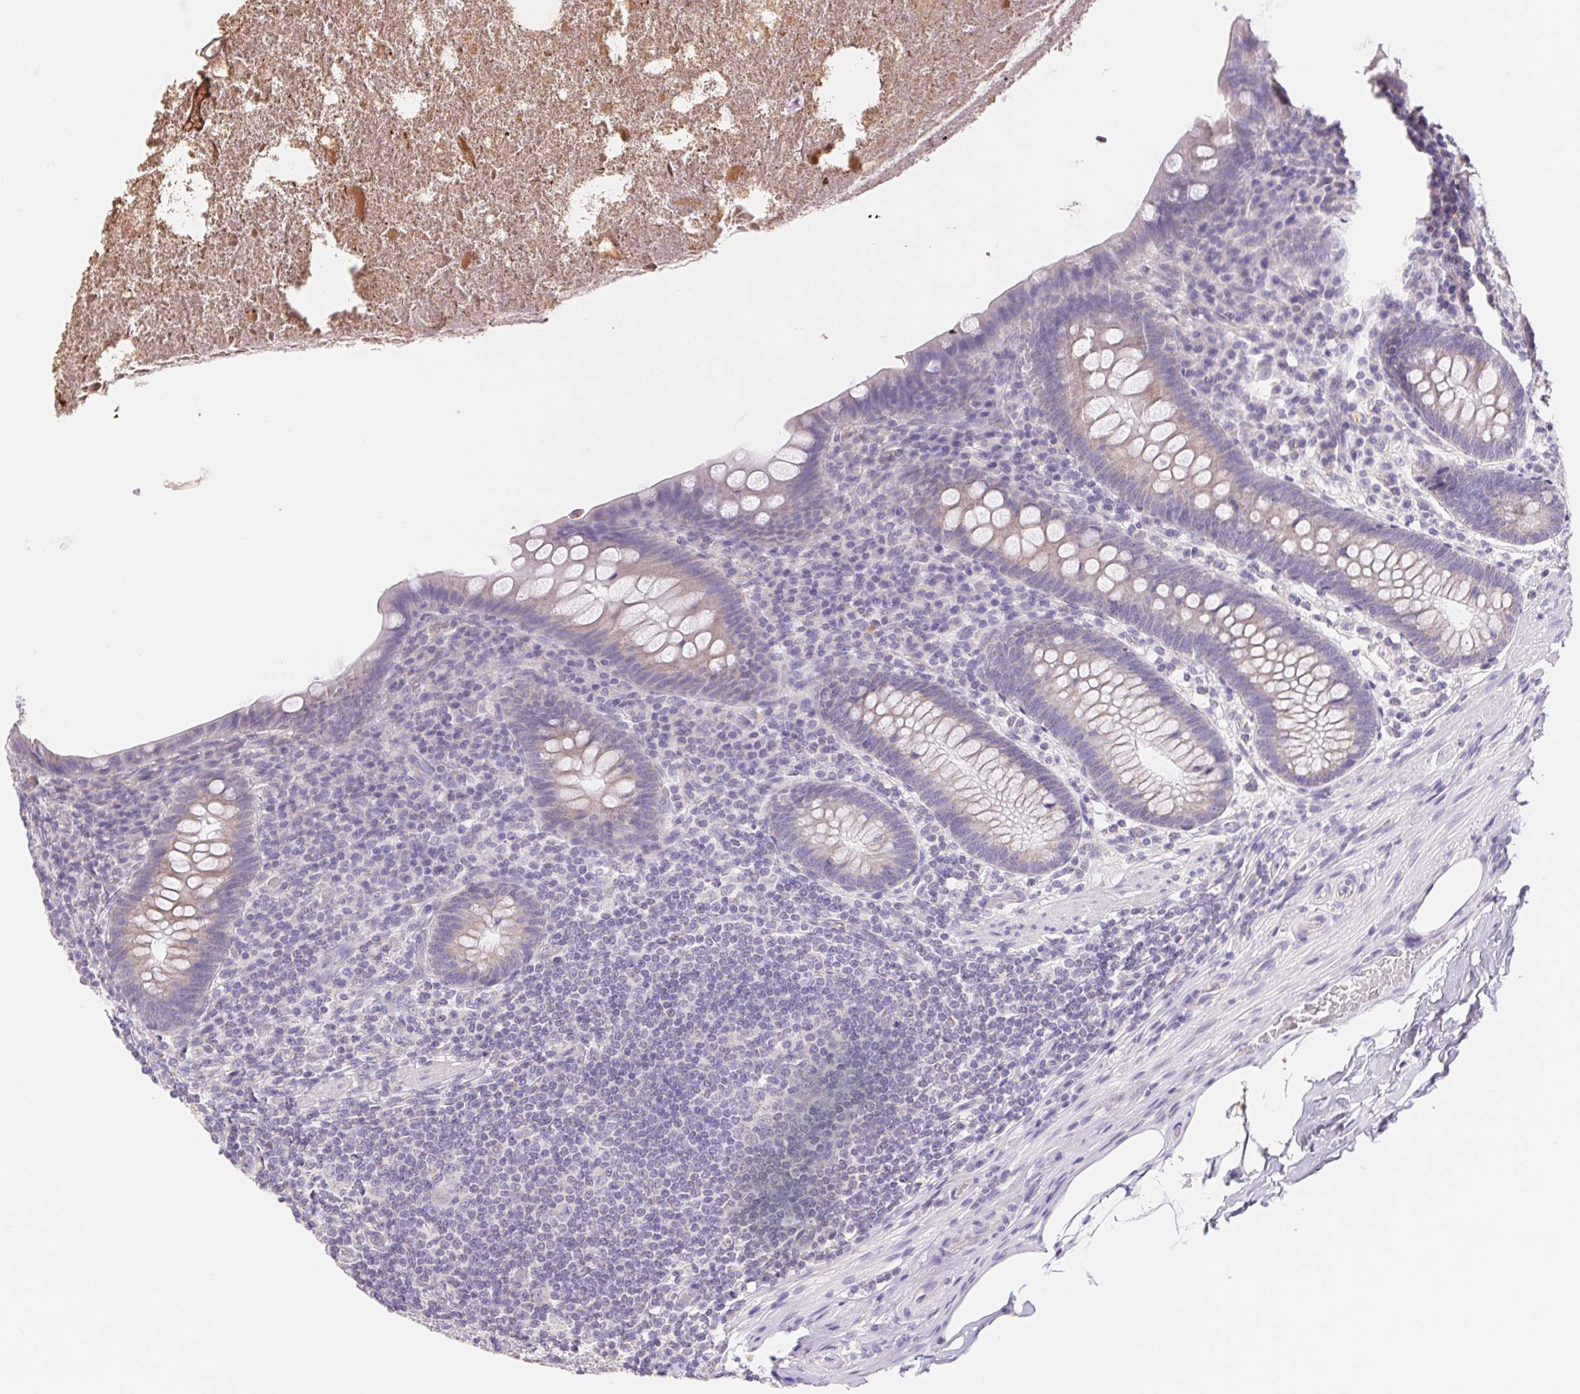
{"staining": {"intensity": "negative", "quantity": "none", "location": "none"}, "tissue": "appendix", "cell_type": "Glandular cells", "image_type": "normal", "snomed": [{"axis": "morphology", "description": "Normal tissue, NOS"}, {"axis": "topography", "description": "Appendix"}], "caption": "The histopathology image displays no significant expression in glandular cells of appendix.", "gene": "FKBP6", "patient": {"sex": "male", "age": 71}}